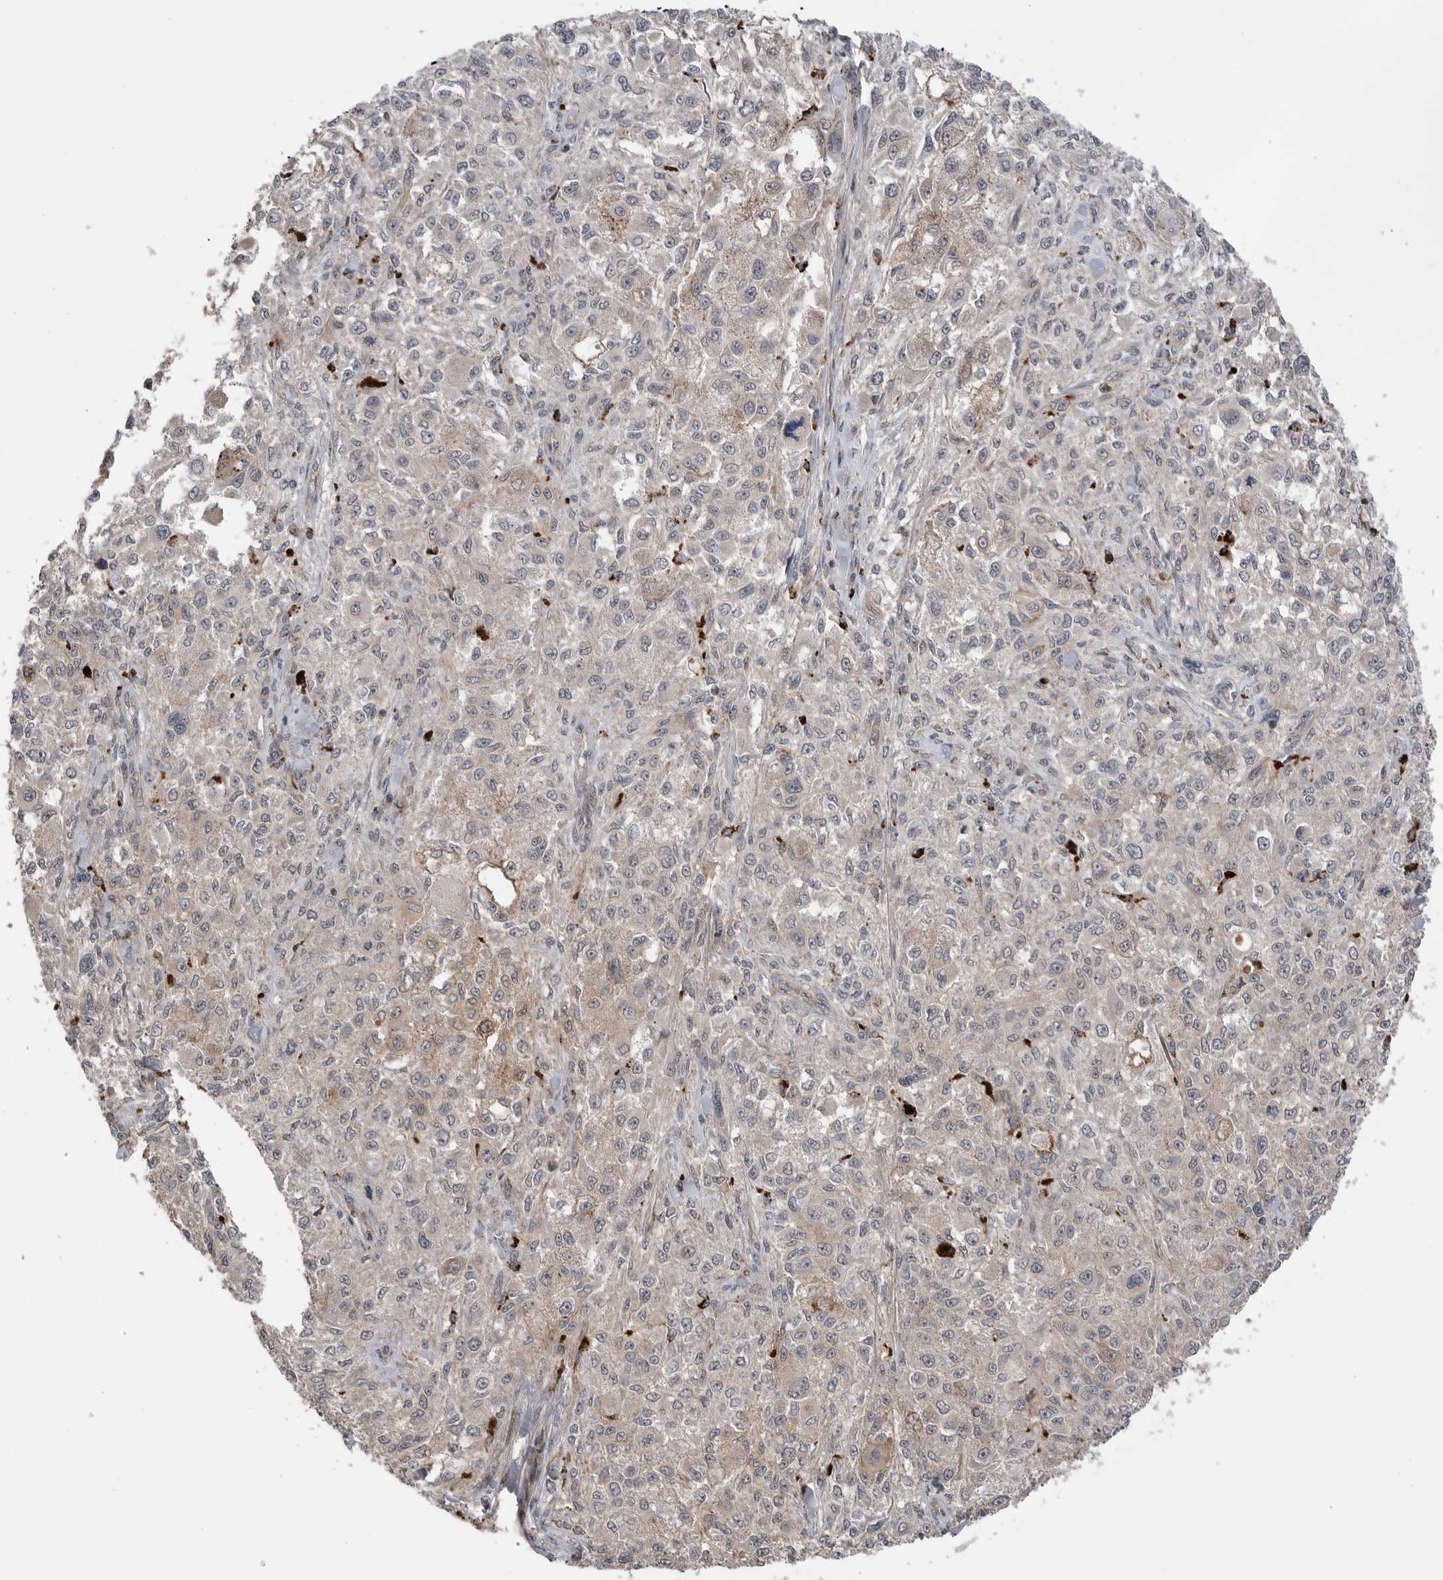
{"staining": {"intensity": "negative", "quantity": "none", "location": "none"}, "tissue": "melanoma", "cell_type": "Tumor cells", "image_type": "cancer", "snomed": [{"axis": "morphology", "description": "Necrosis, NOS"}, {"axis": "morphology", "description": "Malignant melanoma, NOS"}, {"axis": "topography", "description": "Skin"}], "caption": "Tumor cells are negative for protein expression in human melanoma.", "gene": "PEAK1", "patient": {"sex": "female", "age": 87}}